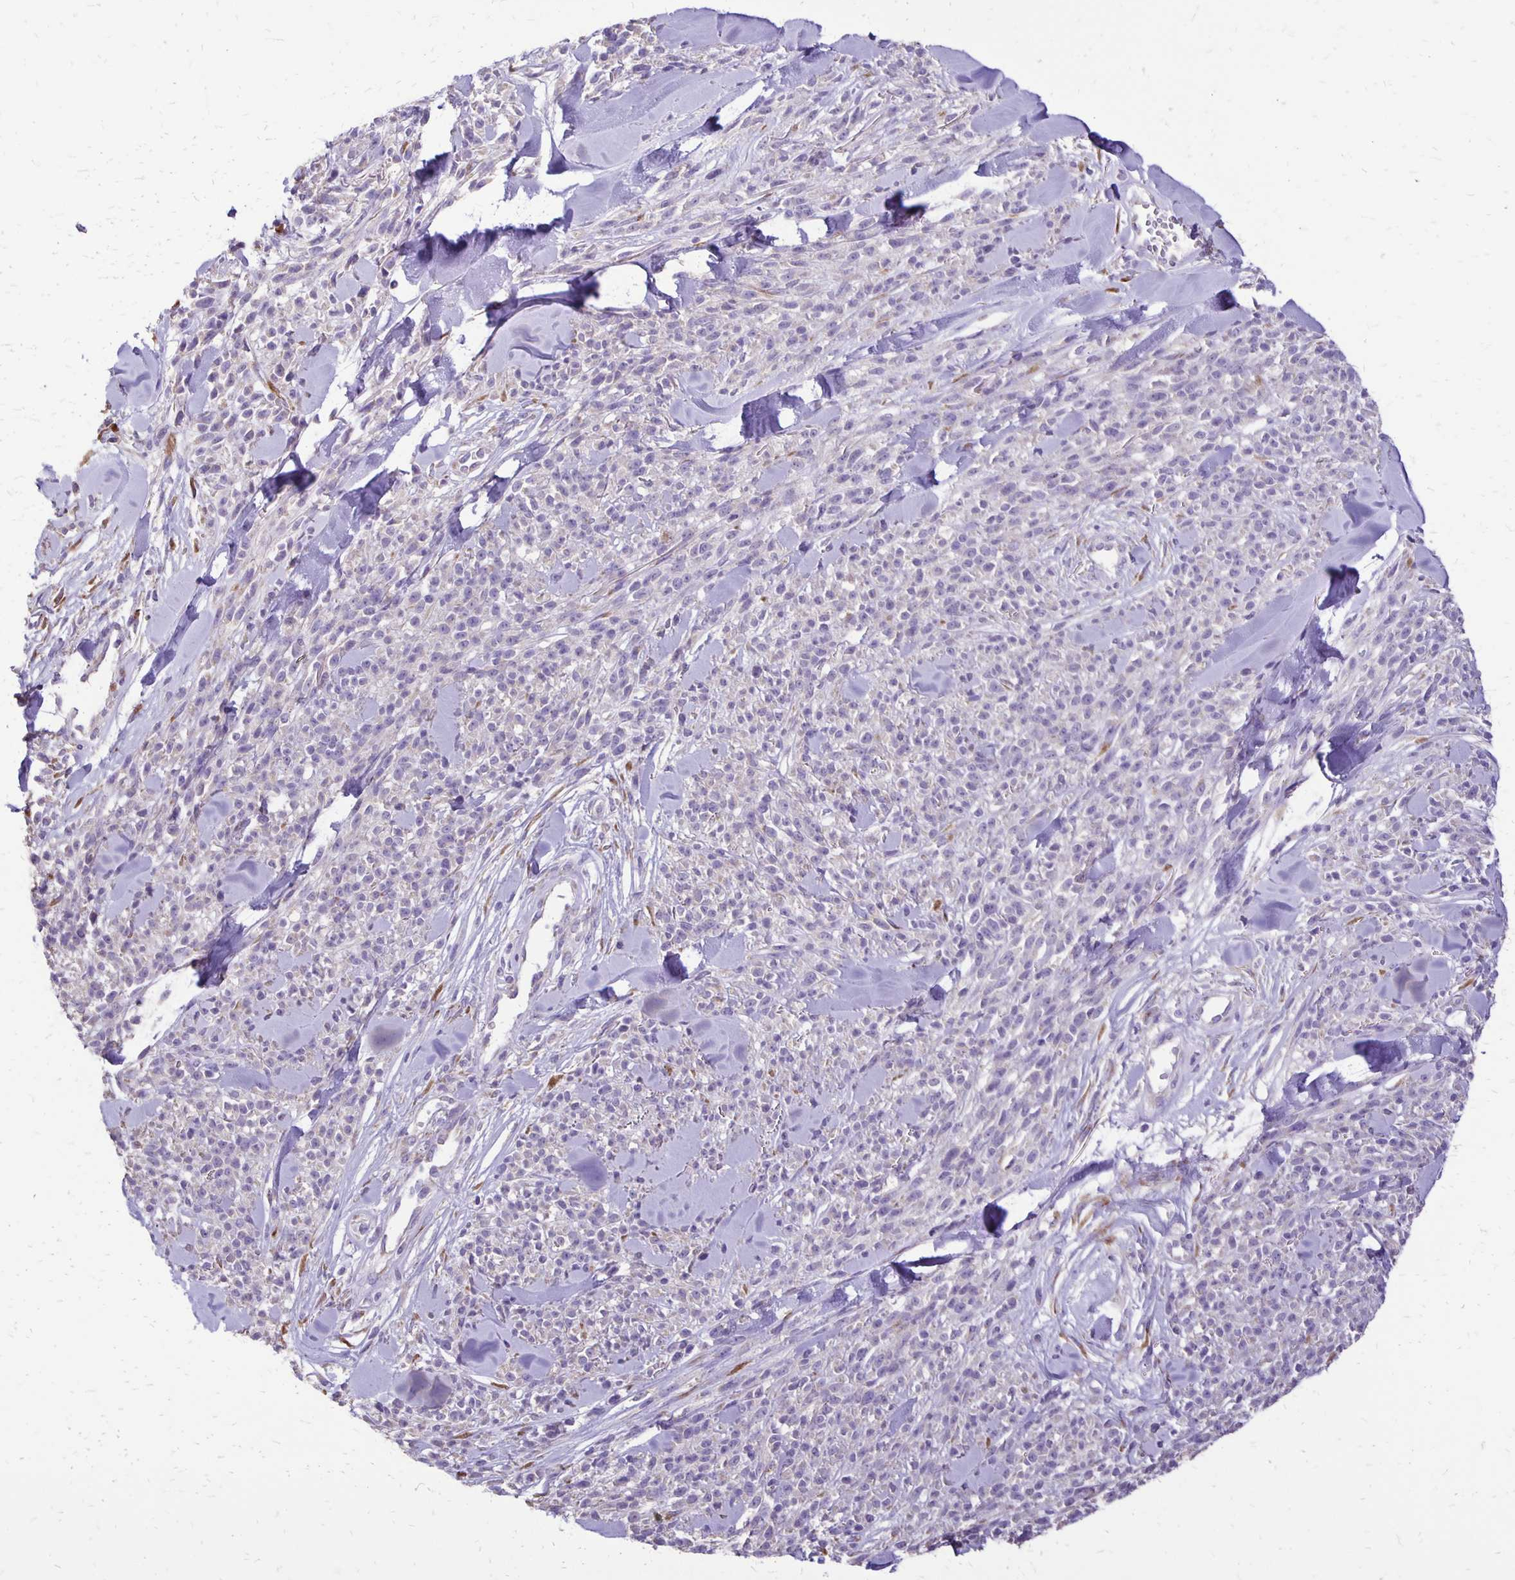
{"staining": {"intensity": "negative", "quantity": "none", "location": "none"}, "tissue": "melanoma", "cell_type": "Tumor cells", "image_type": "cancer", "snomed": [{"axis": "morphology", "description": "Malignant melanoma, NOS"}, {"axis": "topography", "description": "Skin"}, {"axis": "topography", "description": "Skin of trunk"}], "caption": "IHC micrograph of neoplastic tissue: melanoma stained with DAB shows no significant protein staining in tumor cells. (DAB immunohistochemistry (IHC) visualized using brightfield microscopy, high magnification).", "gene": "ANKRD45", "patient": {"sex": "male", "age": 74}}